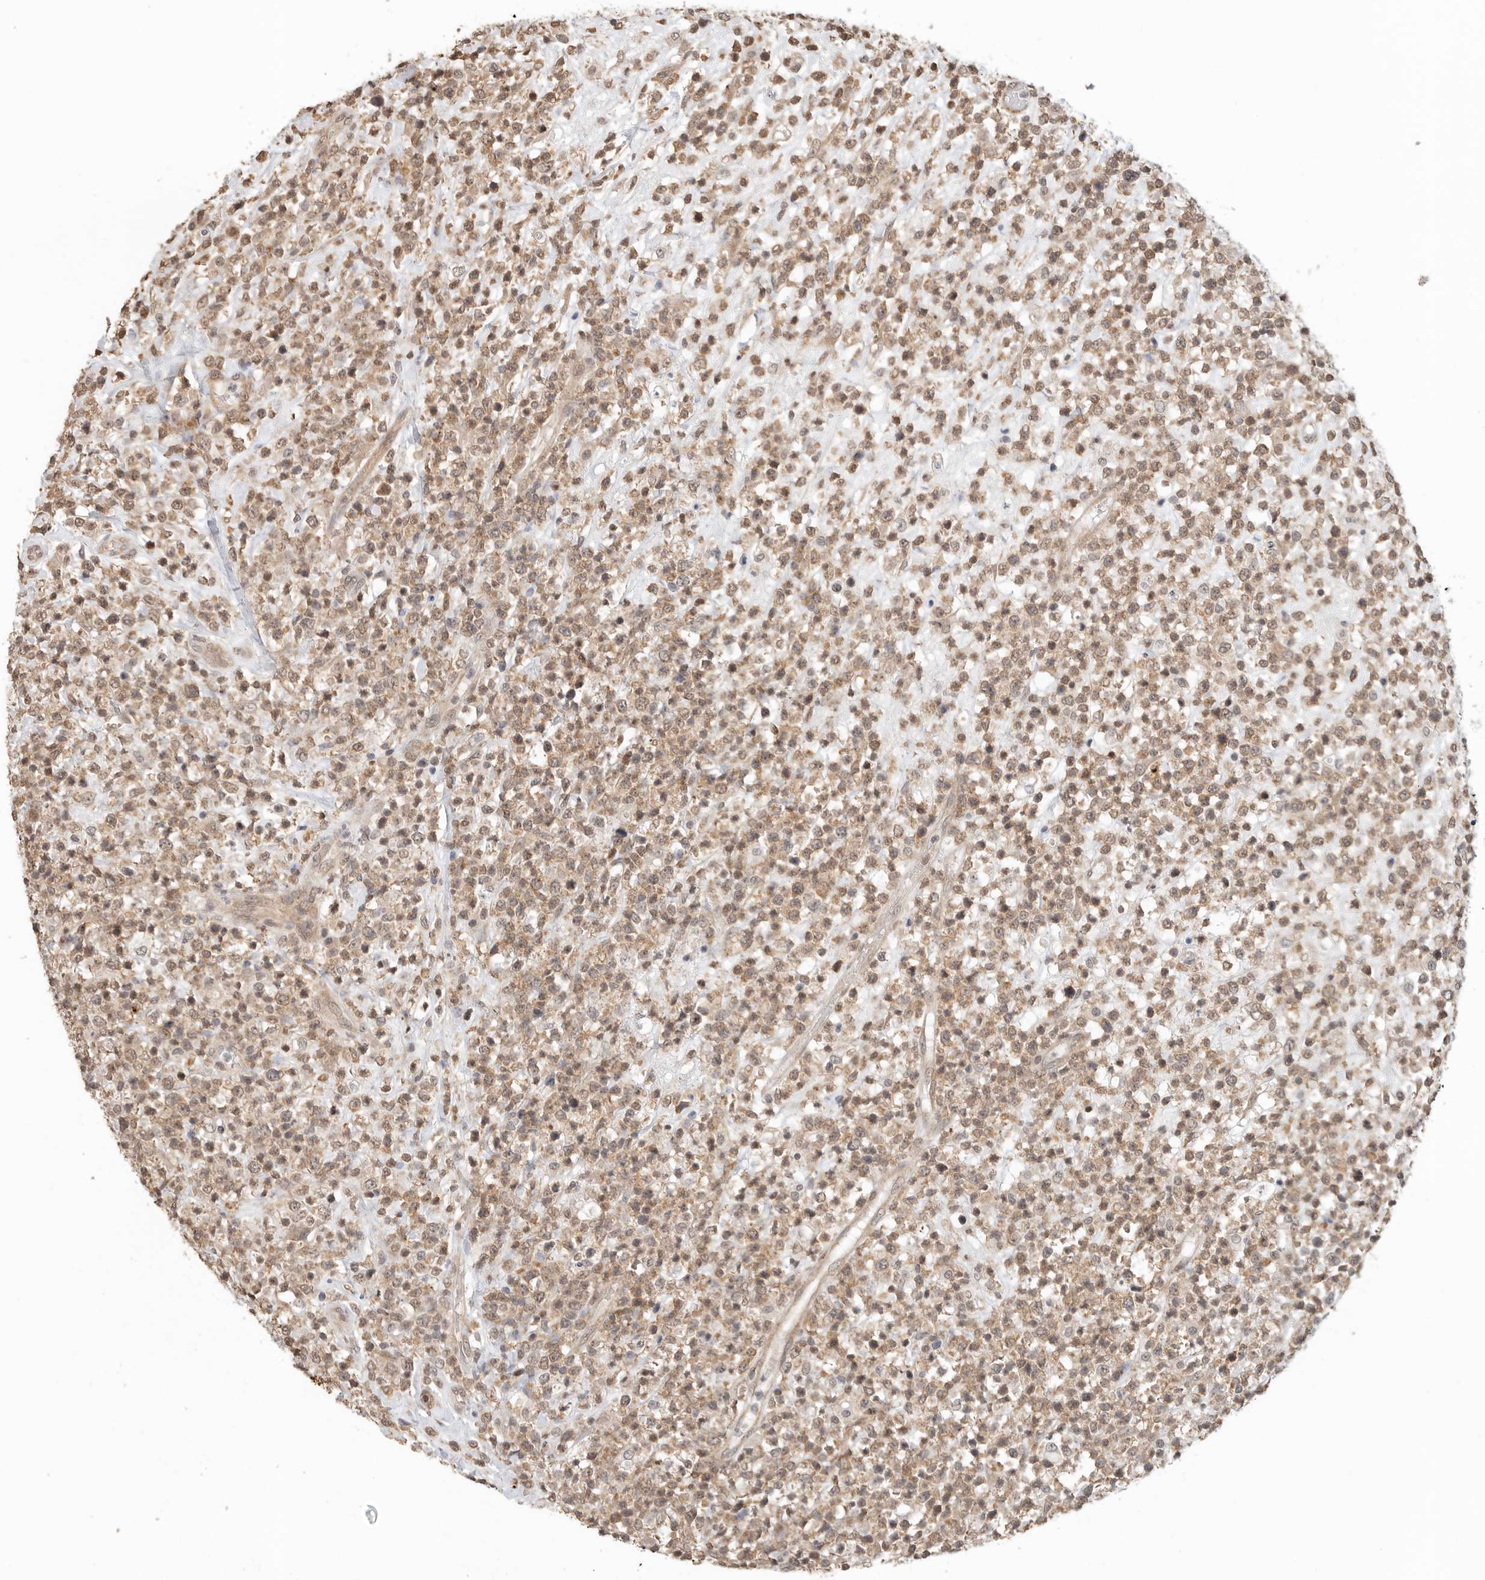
{"staining": {"intensity": "moderate", "quantity": ">75%", "location": "cytoplasmic/membranous,nuclear"}, "tissue": "lymphoma", "cell_type": "Tumor cells", "image_type": "cancer", "snomed": [{"axis": "morphology", "description": "Malignant lymphoma, non-Hodgkin's type, High grade"}, {"axis": "topography", "description": "Colon"}], "caption": "High-grade malignant lymphoma, non-Hodgkin's type tissue displays moderate cytoplasmic/membranous and nuclear positivity in approximately >75% of tumor cells", "gene": "METAP1", "patient": {"sex": "female", "age": 53}}